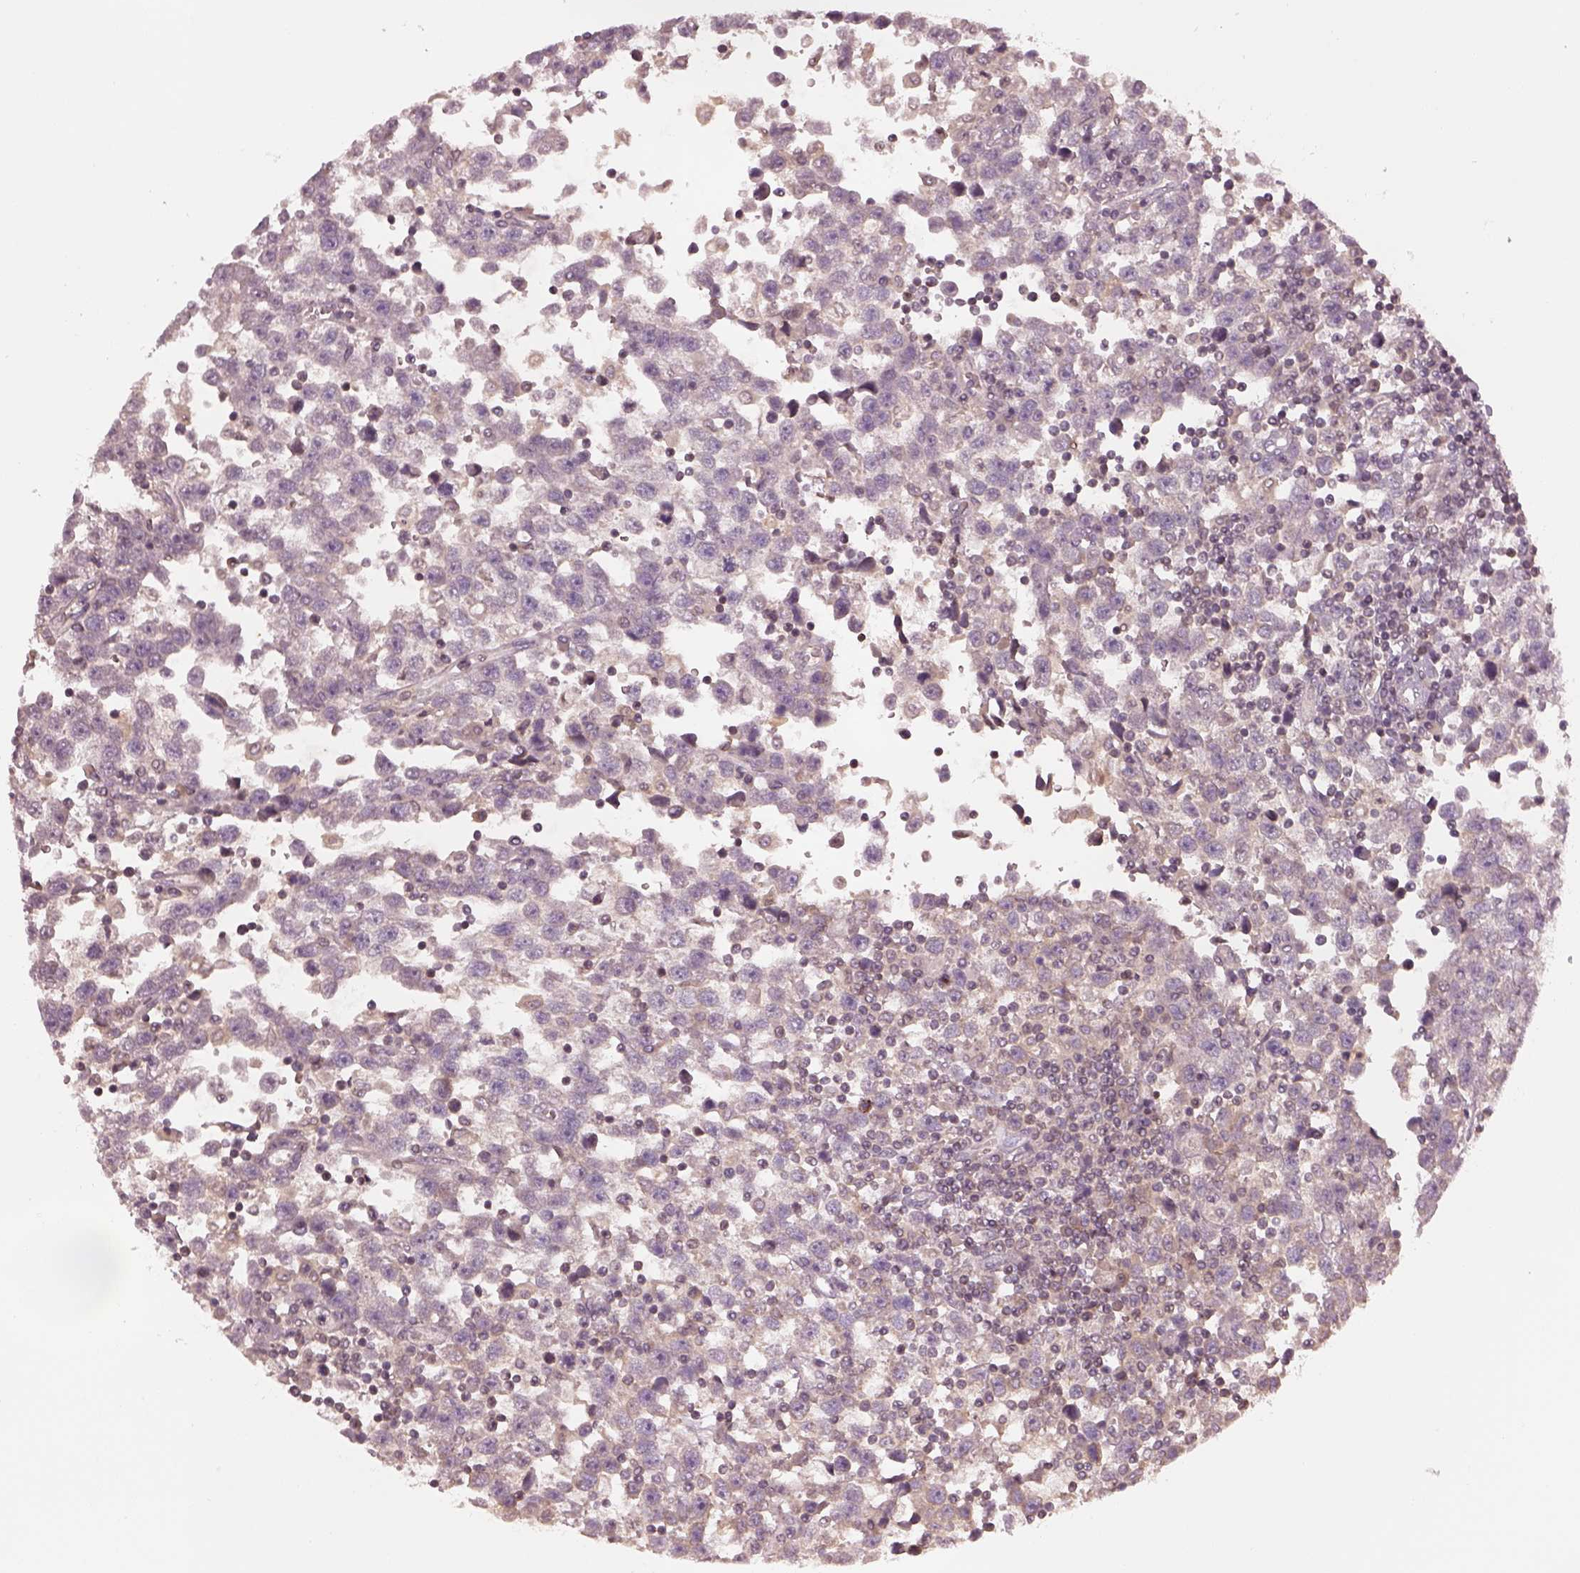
{"staining": {"intensity": "weak", "quantity": "25%-75%", "location": "cytoplasmic/membranous"}, "tissue": "testis cancer", "cell_type": "Tumor cells", "image_type": "cancer", "snomed": [{"axis": "morphology", "description": "Seminoma, NOS"}, {"axis": "topography", "description": "Testis"}], "caption": "Approximately 25%-75% of tumor cells in testis seminoma exhibit weak cytoplasmic/membranous protein expression as visualized by brown immunohistochemical staining.", "gene": "TLX3", "patient": {"sex": "male", "age": 34}}